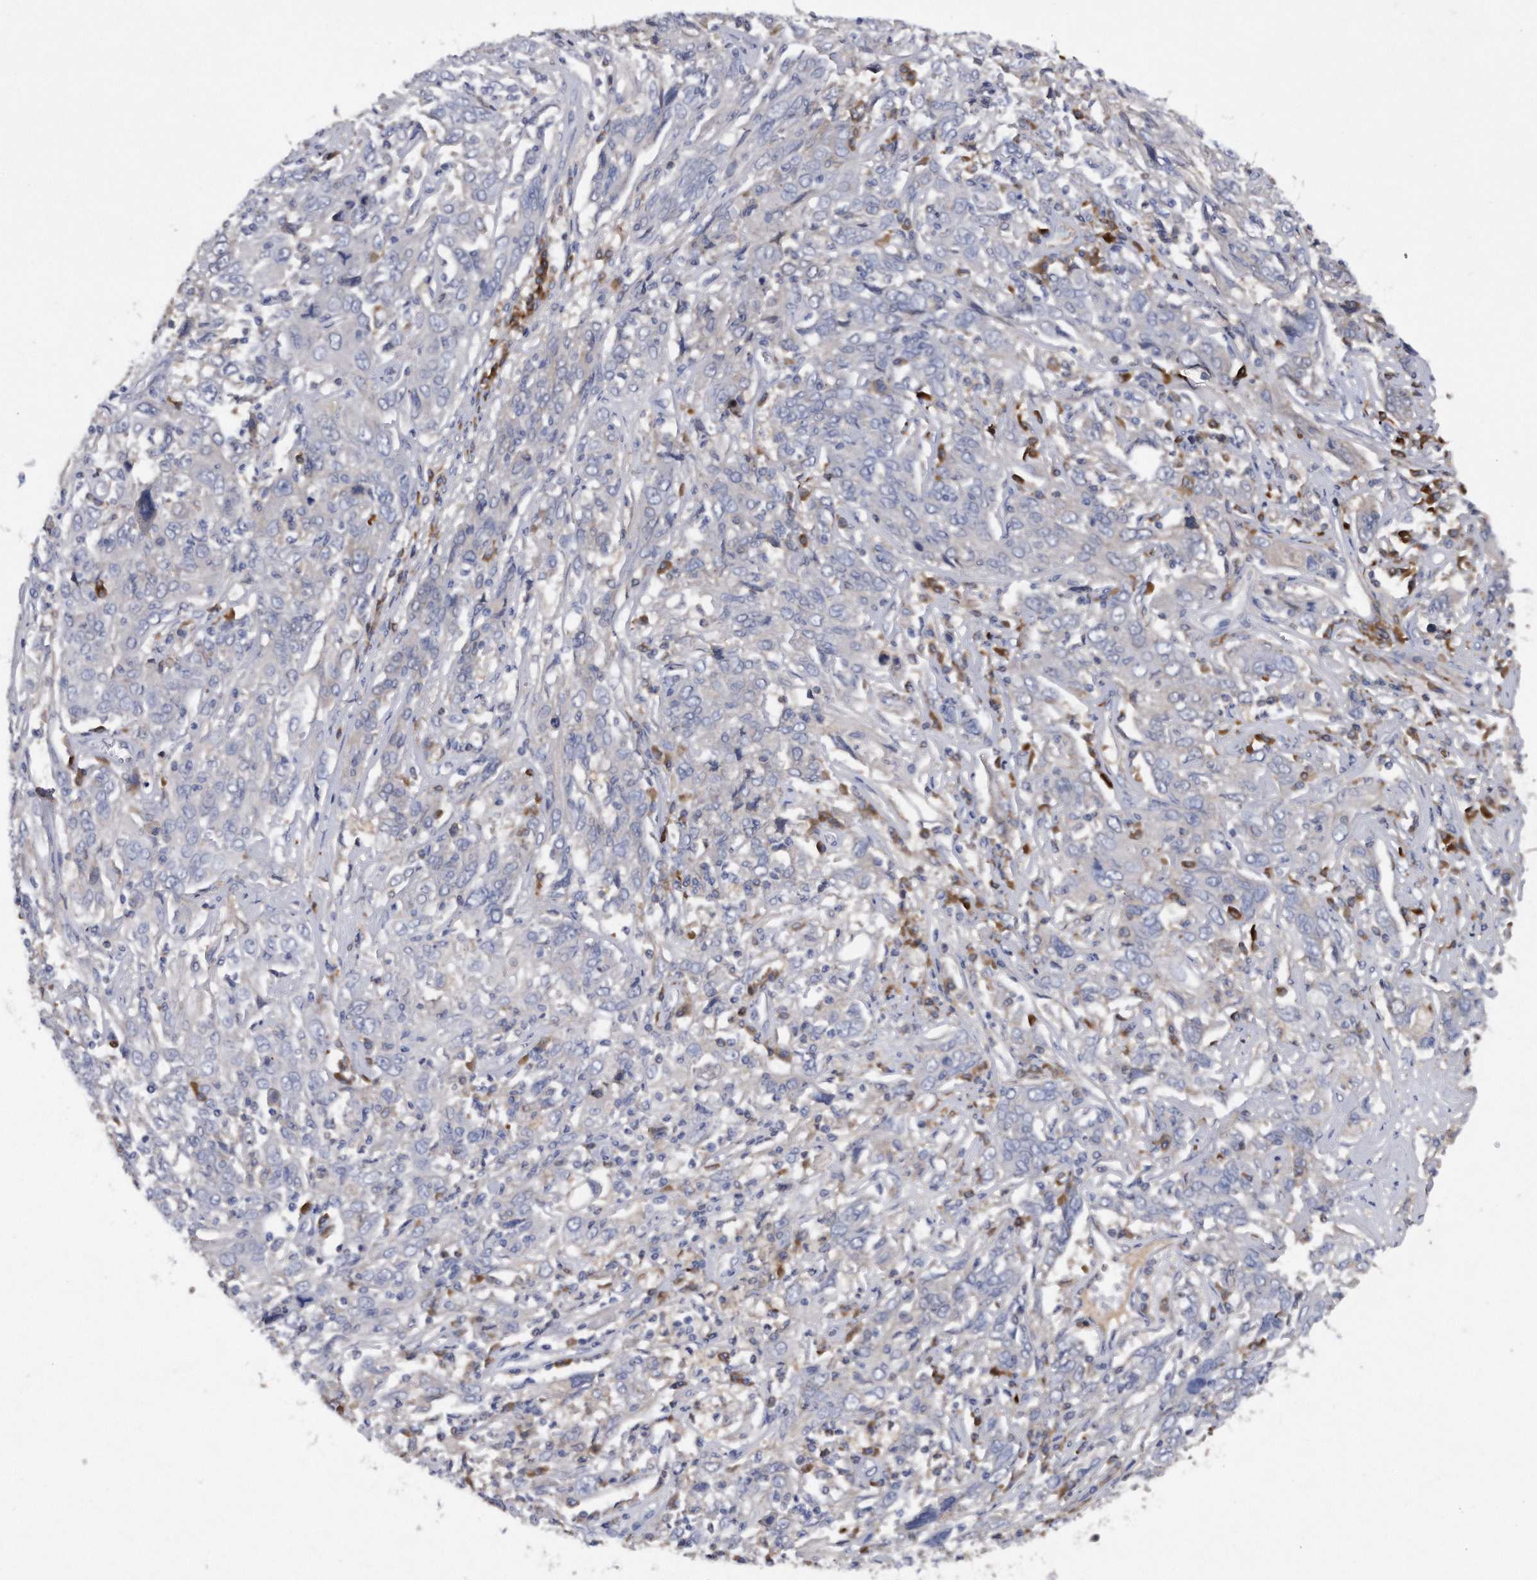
{"staining": {"intensity": "negative", "quantity": "none", "location": "none"}, "tissue": "cervical cancer", "cell_type": "Tumor cells", "image_type": "cancer", "snomed": [{"axis": "morphology", "description": "Squamous cell carcinoma, NOS"}, {"axis": "topography", "description": "Cervix"}], "caption": "Photomicrograph shows no significant protein positivity in tumor cells of cervical cancer.", "gene": "ASNS", "patient": {"sex": "female", "age": 46}}